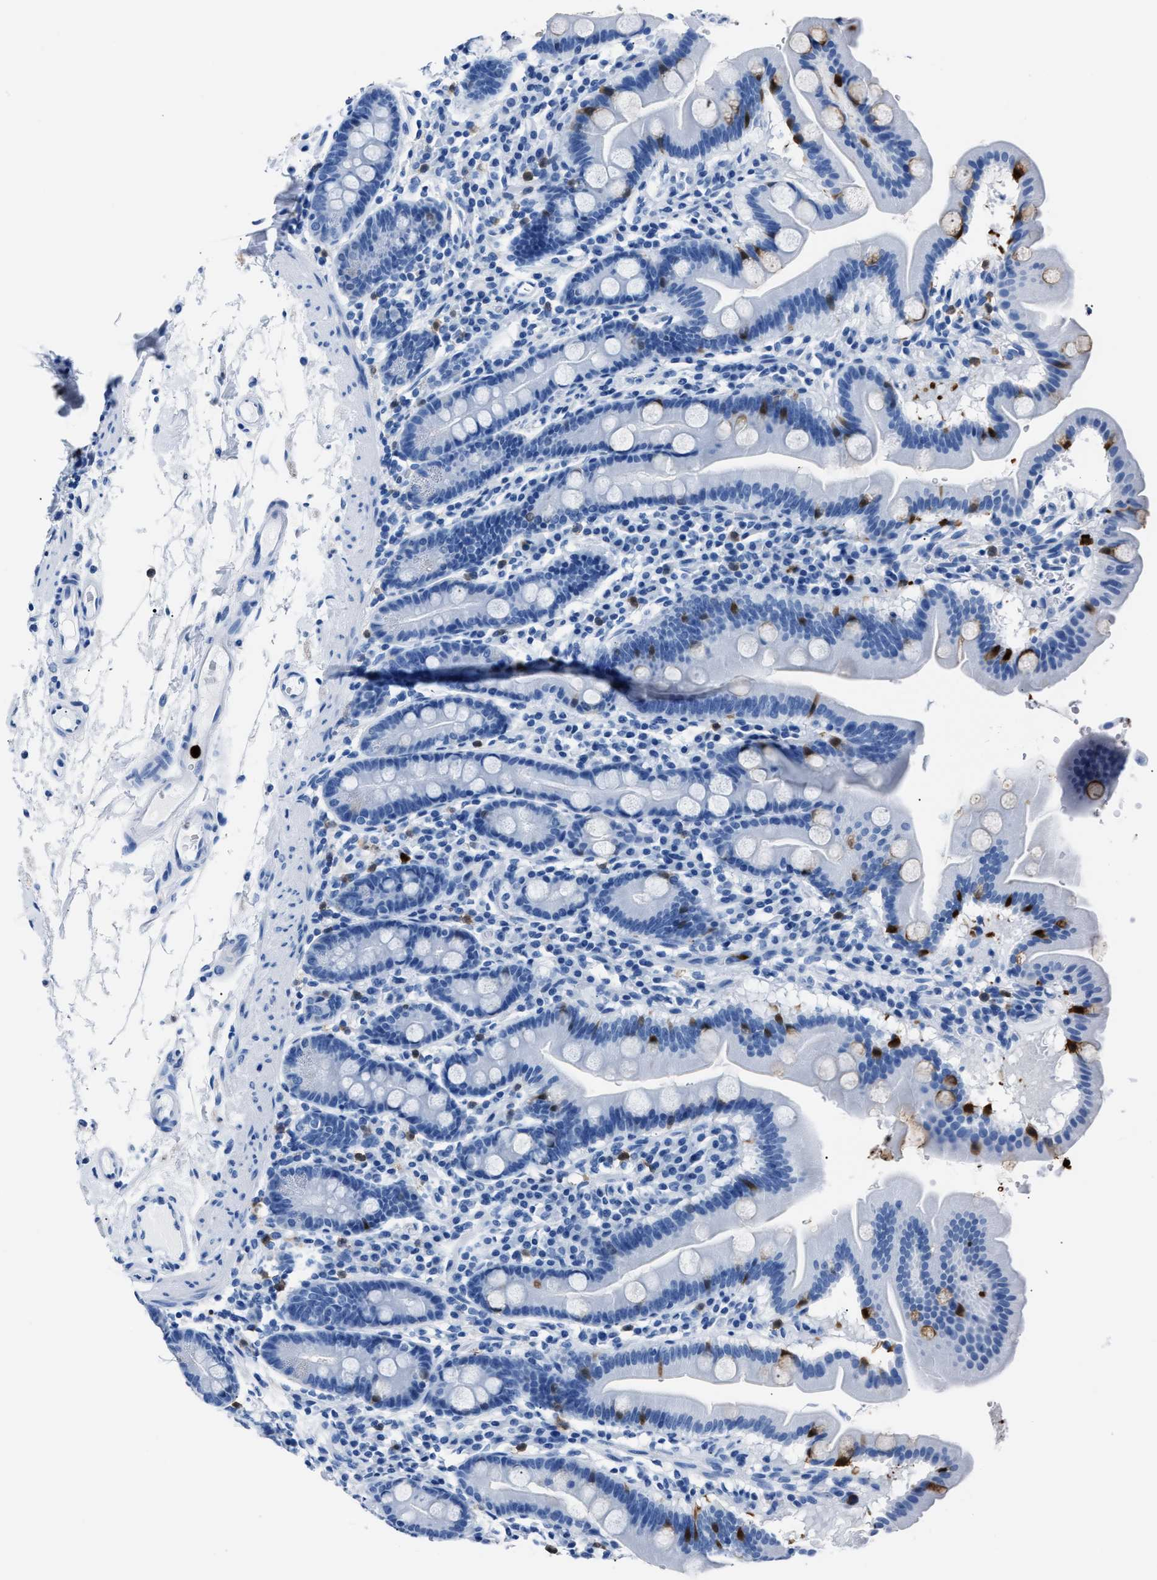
{"staining": {"intensity": "strong", "quantity": "<25%", "location": "cytoplasmic/membranous"}, "tissue": "duodenum", "cell_type": "Glandular cells", "image_type": "normal", "snomed": [{"axis": "morphology", "description": "Normal tissue, NOS"}, {"axis": "topography", "description": "Duodenum"}], "caption": "Immunohistochemical staining of normal duodenum exhibits <25% levels of strong cytoplasmic/membranous protein expression in approximately <25% of glandular cells. (brown staining indicates protein expression, while blue staining denotes nuclei).", "gene": "S100P", "patient": {"sex": "male", "age": 50}}